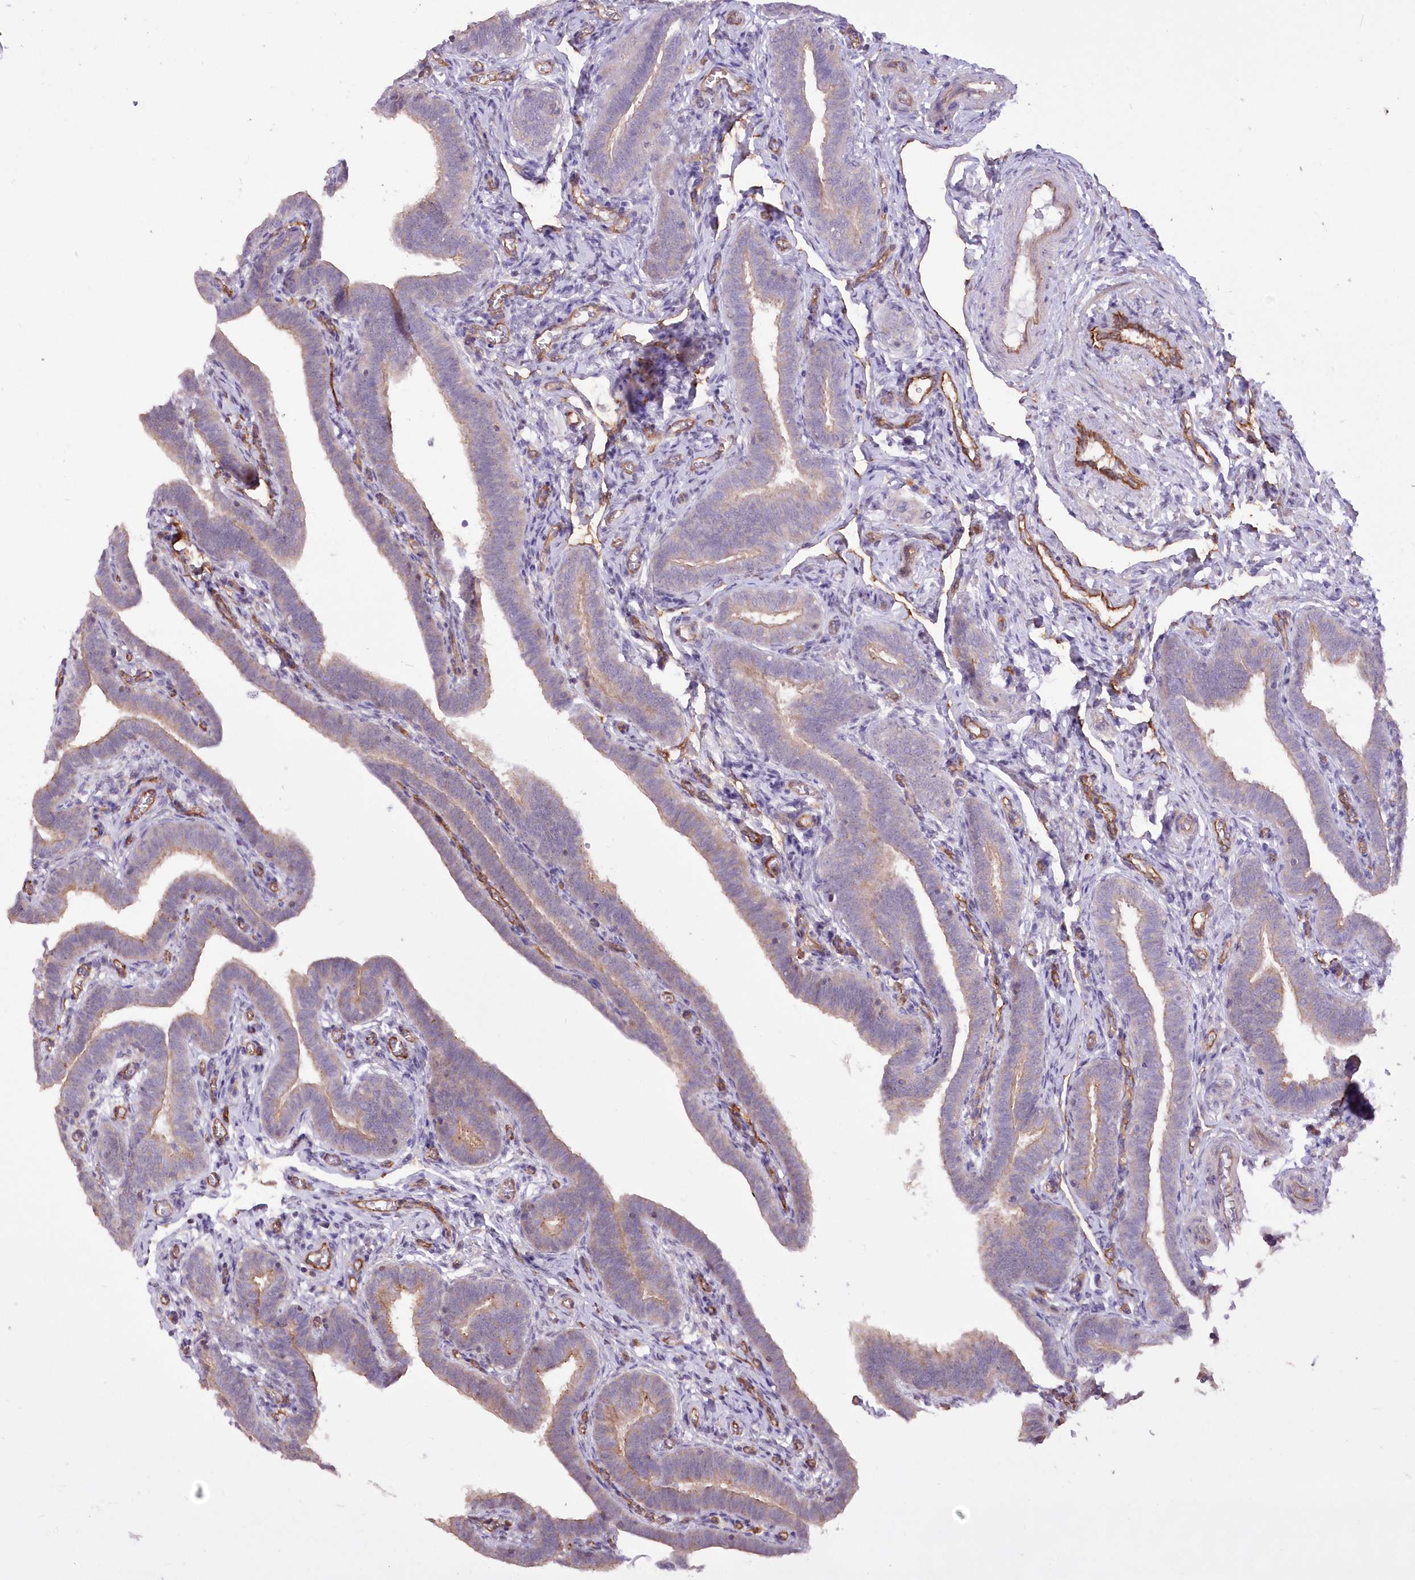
{"staining": {"intensity": "moderate", "quantity": "25%-75%", "location": "cytoplasmic/membranous"}, "tissue": "fallopian tube", "cell_type": "Glandular cells", "image_type": "normal", "snomed": [{"axis": "morphology", "description": "Normal tissue, NOS"}, {"axis": "topography", "description": "Fallopian tube"}], "caption": "This is an image of IHC staining of unremarkable fallopian tube, which shows moderate staining in the cytoplasmic/membranous of glandular cells.", "gene": "RAB11FIP5", "patient": {"sex": "female", "age": 36}}